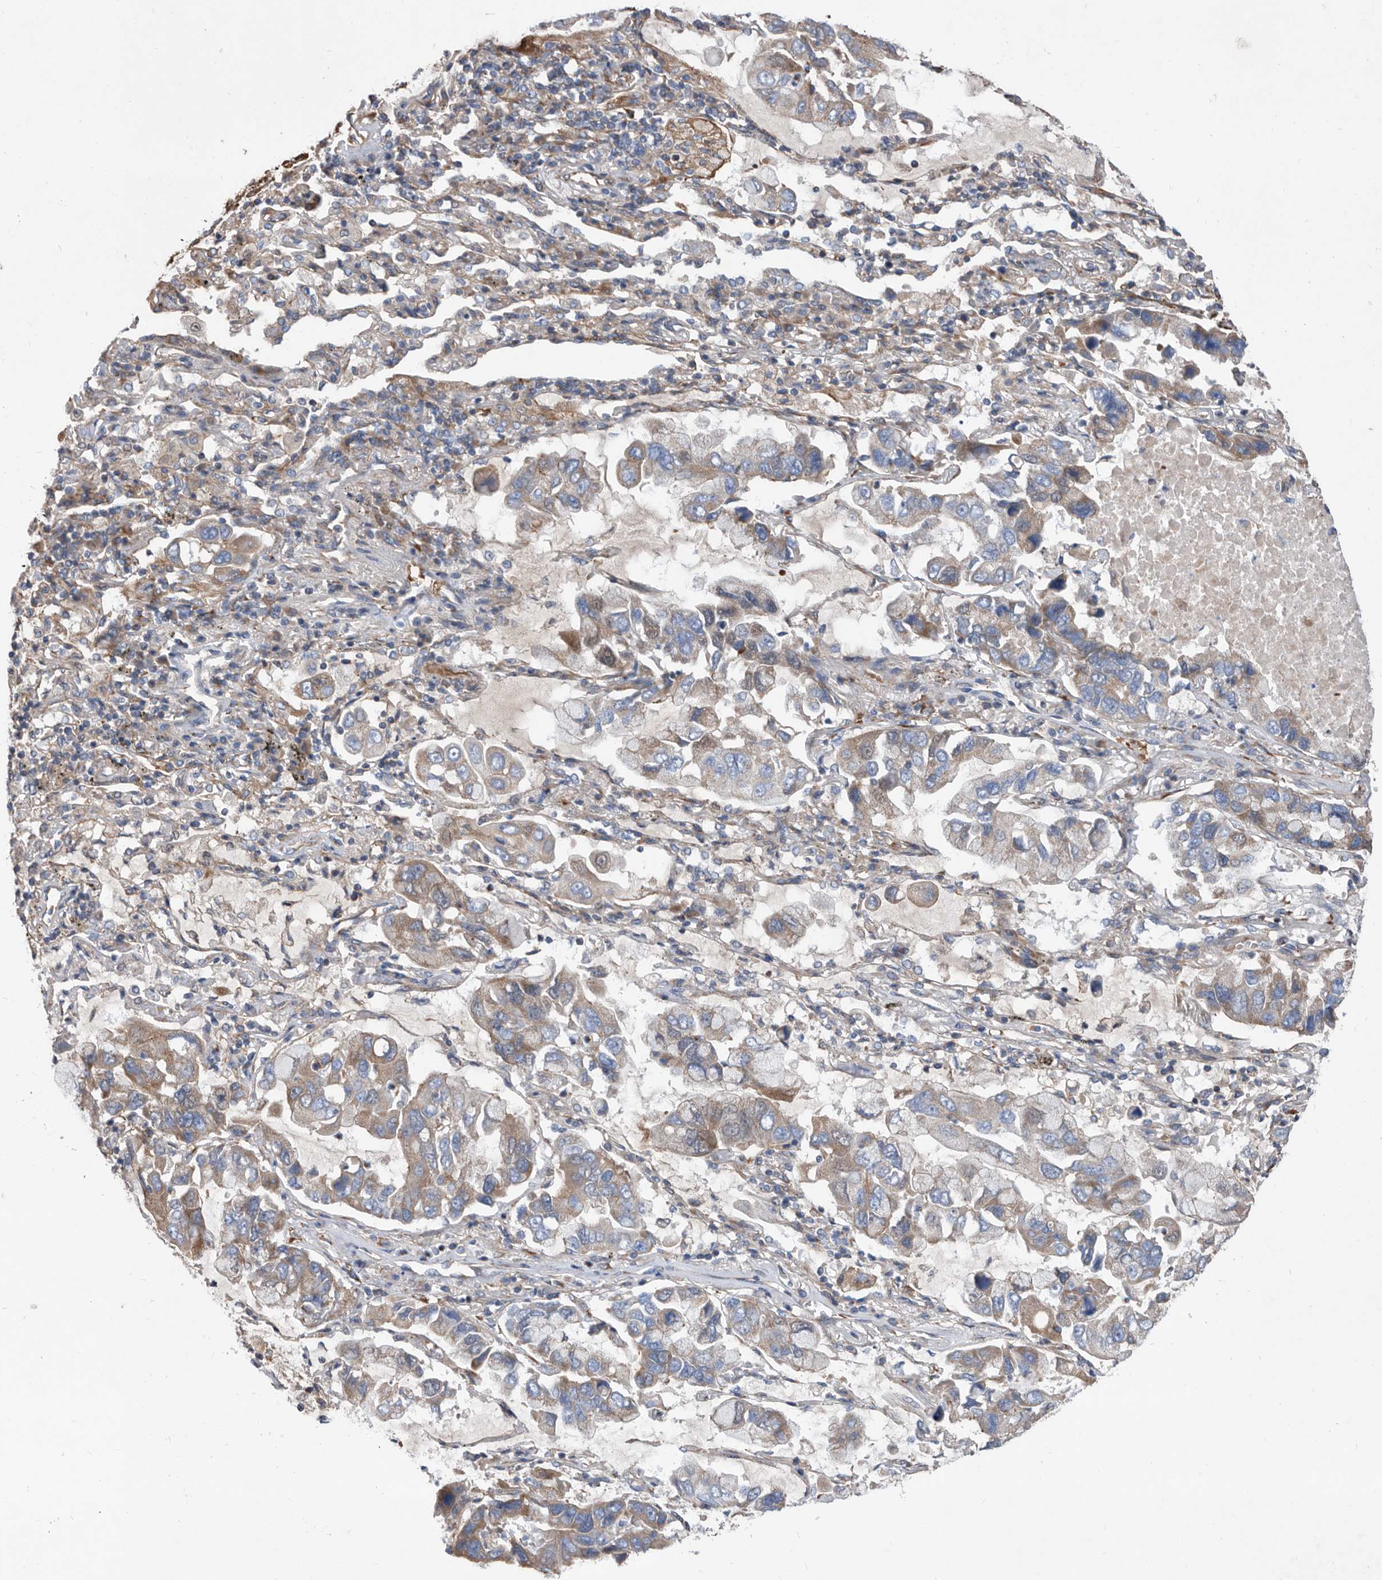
{"staining": {"intensity": "weak", "quantity": "25%-75%", "location": "cytoplasmic/membranous"}, "tissue": "lung cancer", "cell_type": "Tumor cells", "image_type": "cancer", "snomed": [{"axis": "morphology", "description": "Adenocarcinoma, NOS"}, {"axis": "topography", "description": "Lung"}], "caption": "Tumor cells exhibit low levels of weak cytoplasmic/membranous expression in about 25%-75% of cells in human lung adenocarcinoma. (DAB IHC with brightfield microscopy, high magnification).", "gene": "ATP13A3", "patient": {"sex": "male", "age": 64}}